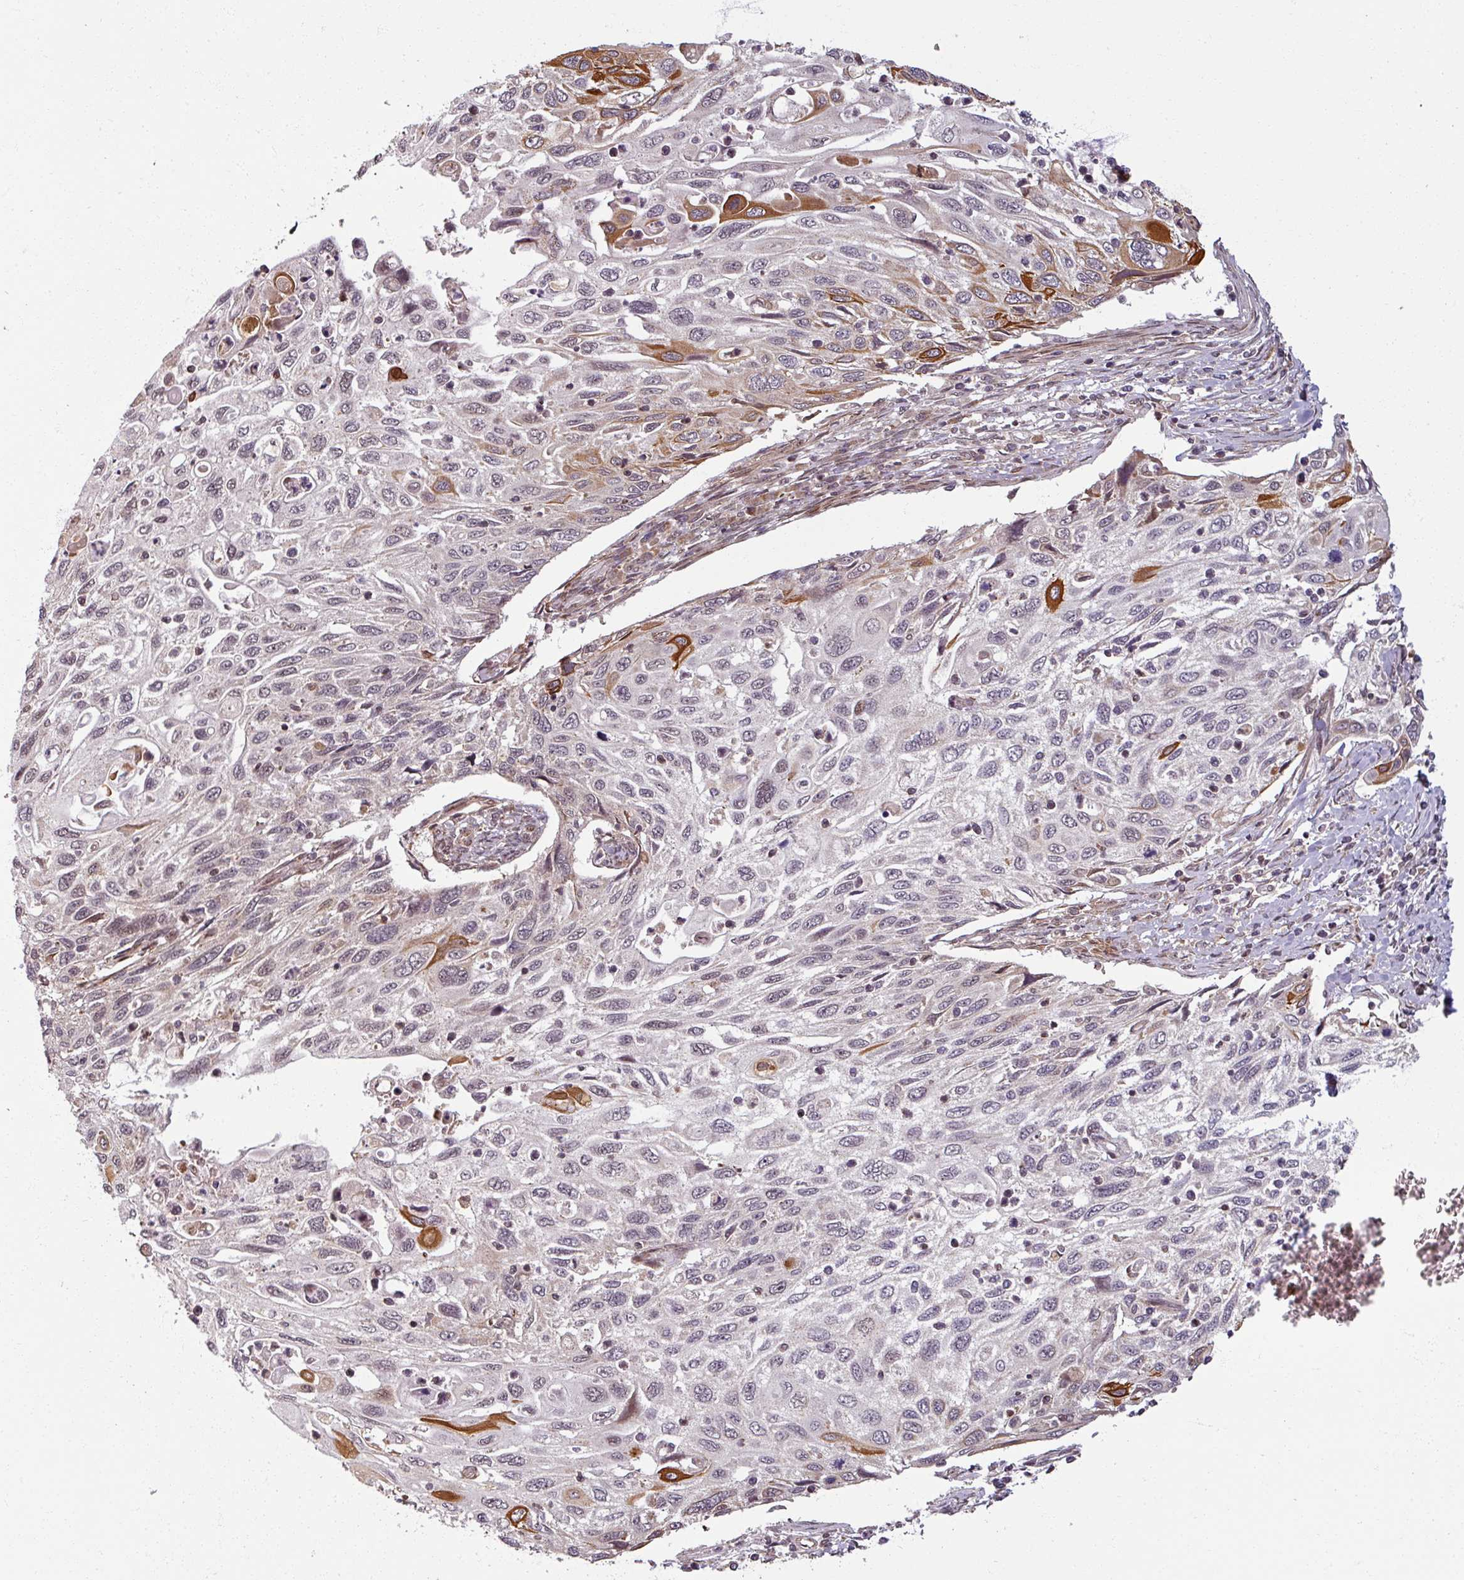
{"staining": {"intensity": "strong", "quantity": "<25%", "location": "cytoplasmic/membranous"}, "tissue": "cervical cancer", "cell_type": "Tumor cells", "image_type": "cancer", "snomed": [{"axis": "morphology", "description": "Squamous cell carcinoma, NOS"}, {"axis": "topography", "description": "Cervix"}], "caption": "Tumor cells demonstrate medium levels of strong cytoplasmic/membranous positivity in about <25% of cells in human cervical cancer (squamous cell carcinoma).", "gene": "SWI5", "patient": {"sex": "female", "age": 70}}